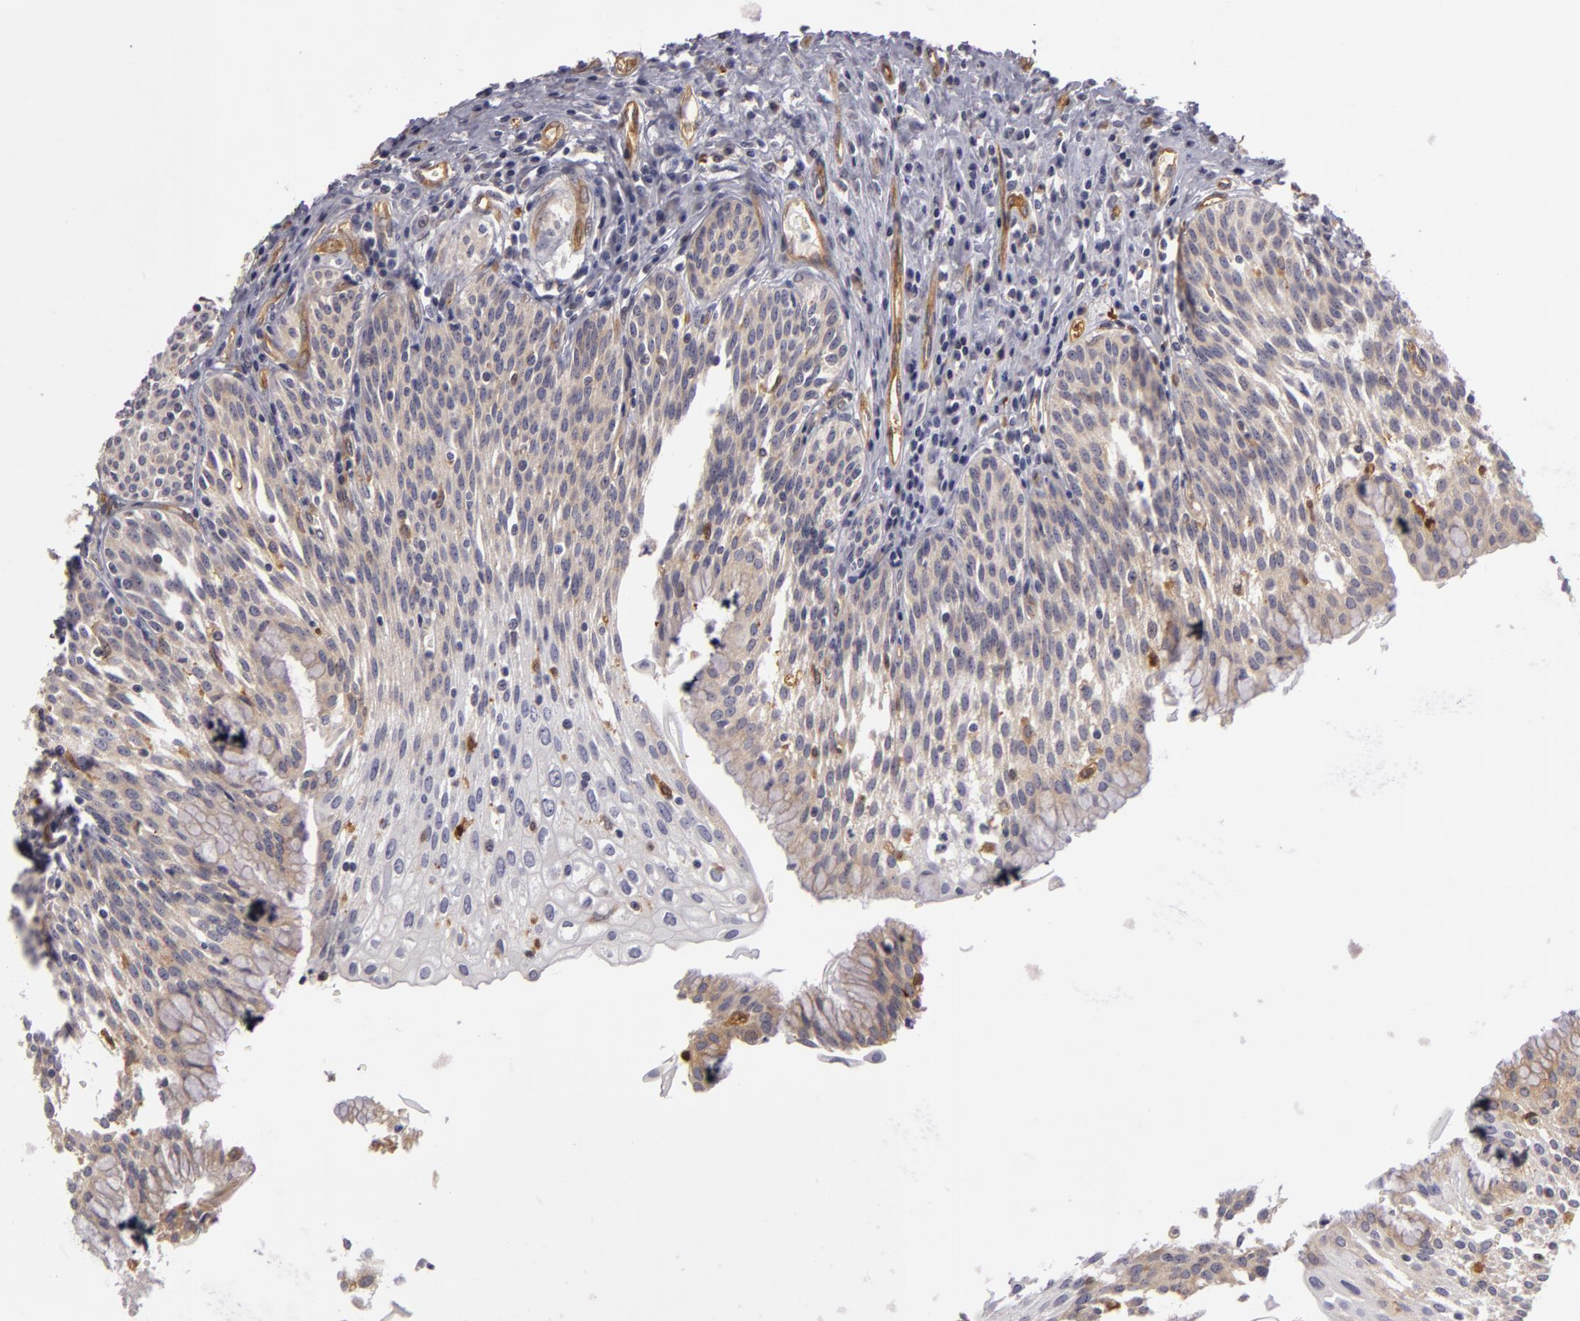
{"staining": {"intensity": "weak", "quantity": ">75%", "location": "cytoplasmic/membranous"}, "tissue": "urinary bladder", "cell_type": "Urothelial cells", "image_type": "normal", "snomed": [{"axis": "morphology", "description": "Normal tissue, NOS"}, {"axis": "topography", "description": "Urinary bladder"}], "caption": "Immunohistochemistry (DAB) staining of normal human urinary bladder reveals weak cytoplasmic/membranous protein expression in about >75% of urothelial cells.", "gene": "ZNF229", "patient": {"sex": "female", "age": 39}}